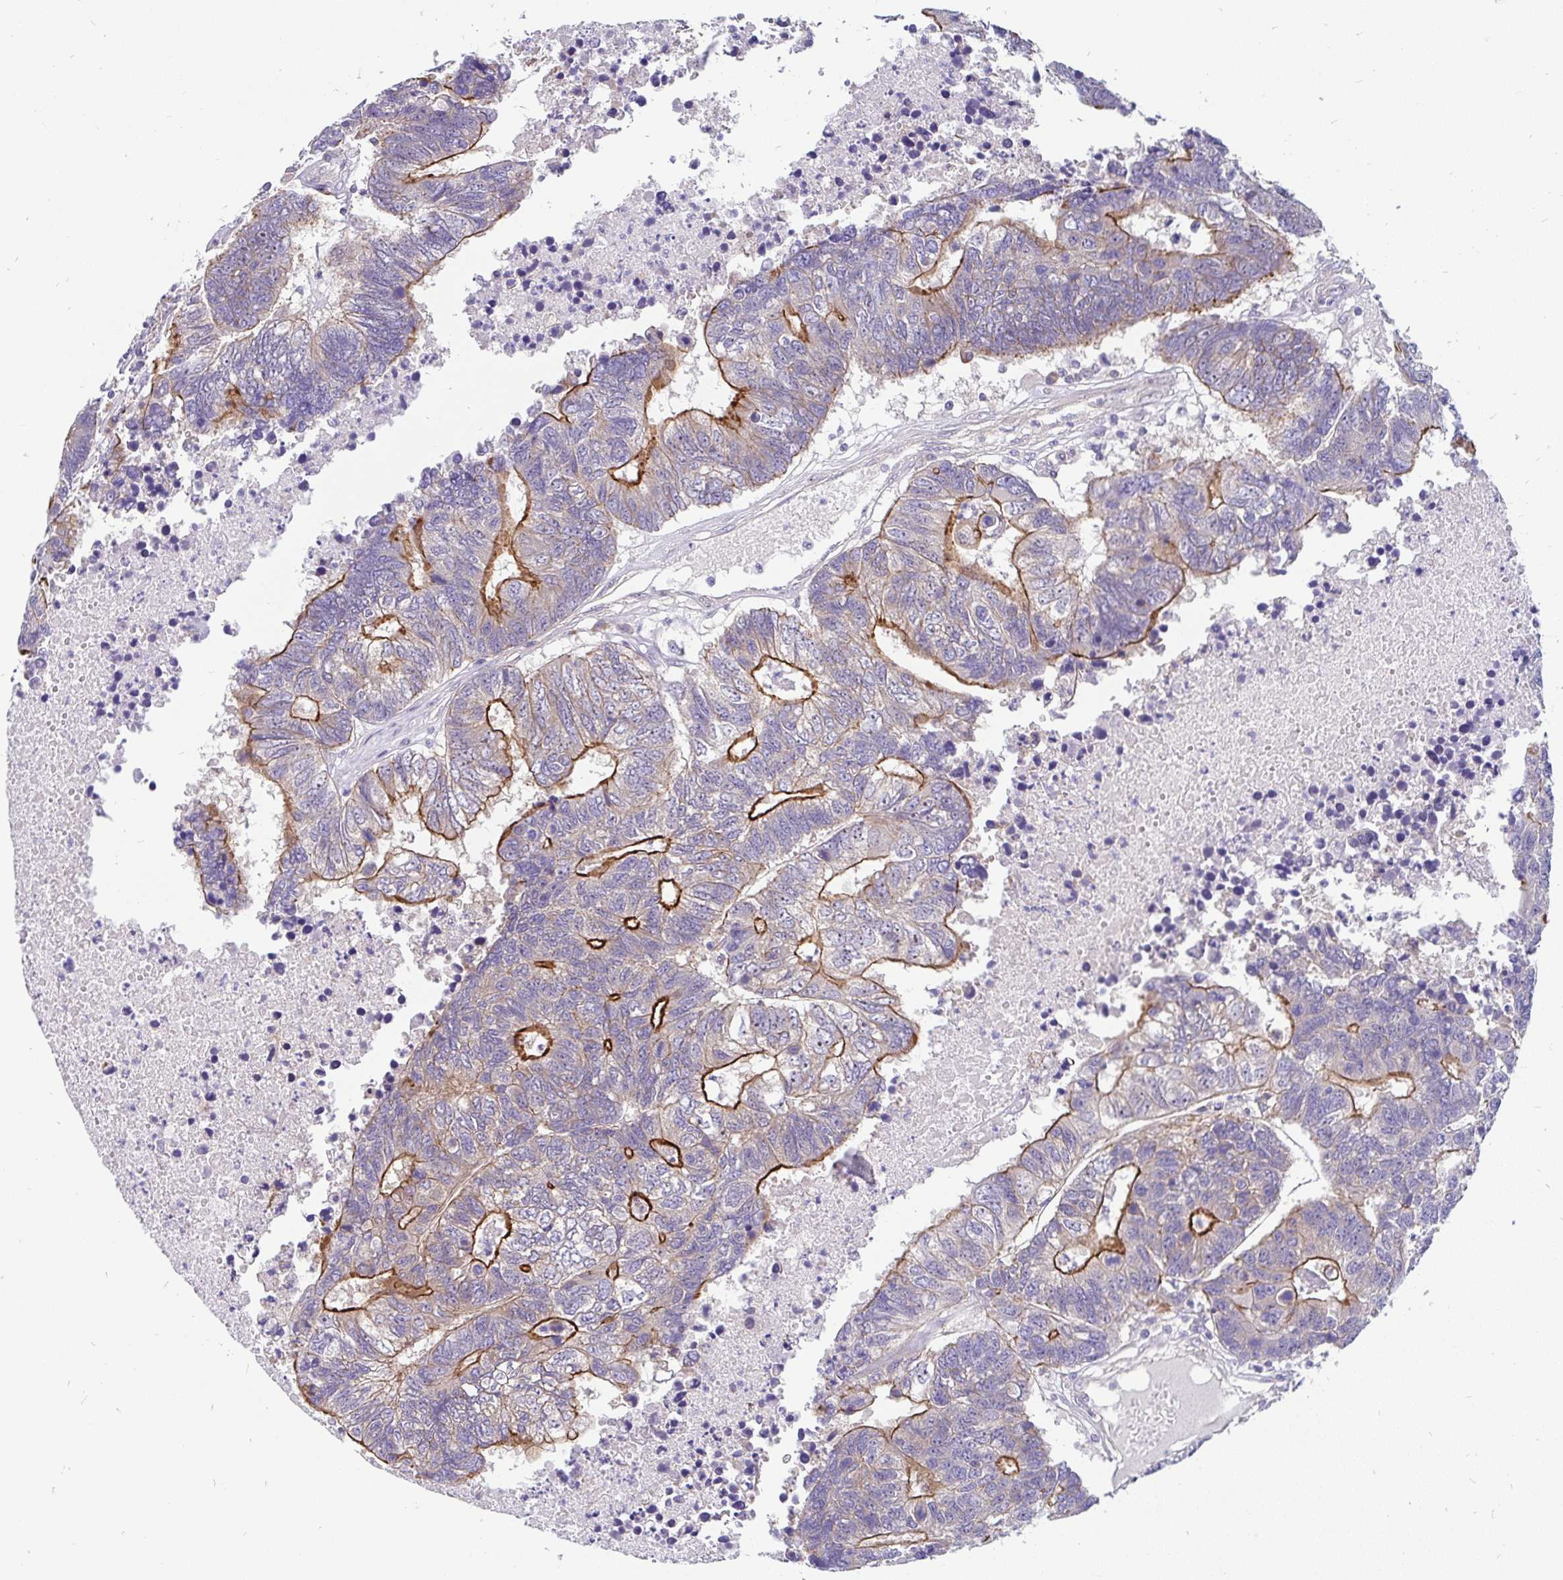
{"staining": {"intensity": "strong", "quantity": "25%-75%", "location": "cytoplasmic/membranous"}, "tissue": "colorectal cancer", "cell_type": "Tumor cells", "image_type": "cancer", "snomed": [{"axis": "morphology", "description": "Adenocarcinoma, NOS"}, {"axis": "topography", "description": "Colon"}], "caption": "Immunohistochemistry (IHC) staining of colorectal cancer, which demonstrates high levels of strong cytoplasmic/membranous positivity in approximately 25%-75% of tumor cells indicating strong cytoplasmic/membranous protein expression. The staining was performed using DAB (brown) for protein detection and nuclei were counterstained in hematoxylin (blue).", "gene": "LRRC26", "patient": {"sex": "female", "age": 48}}